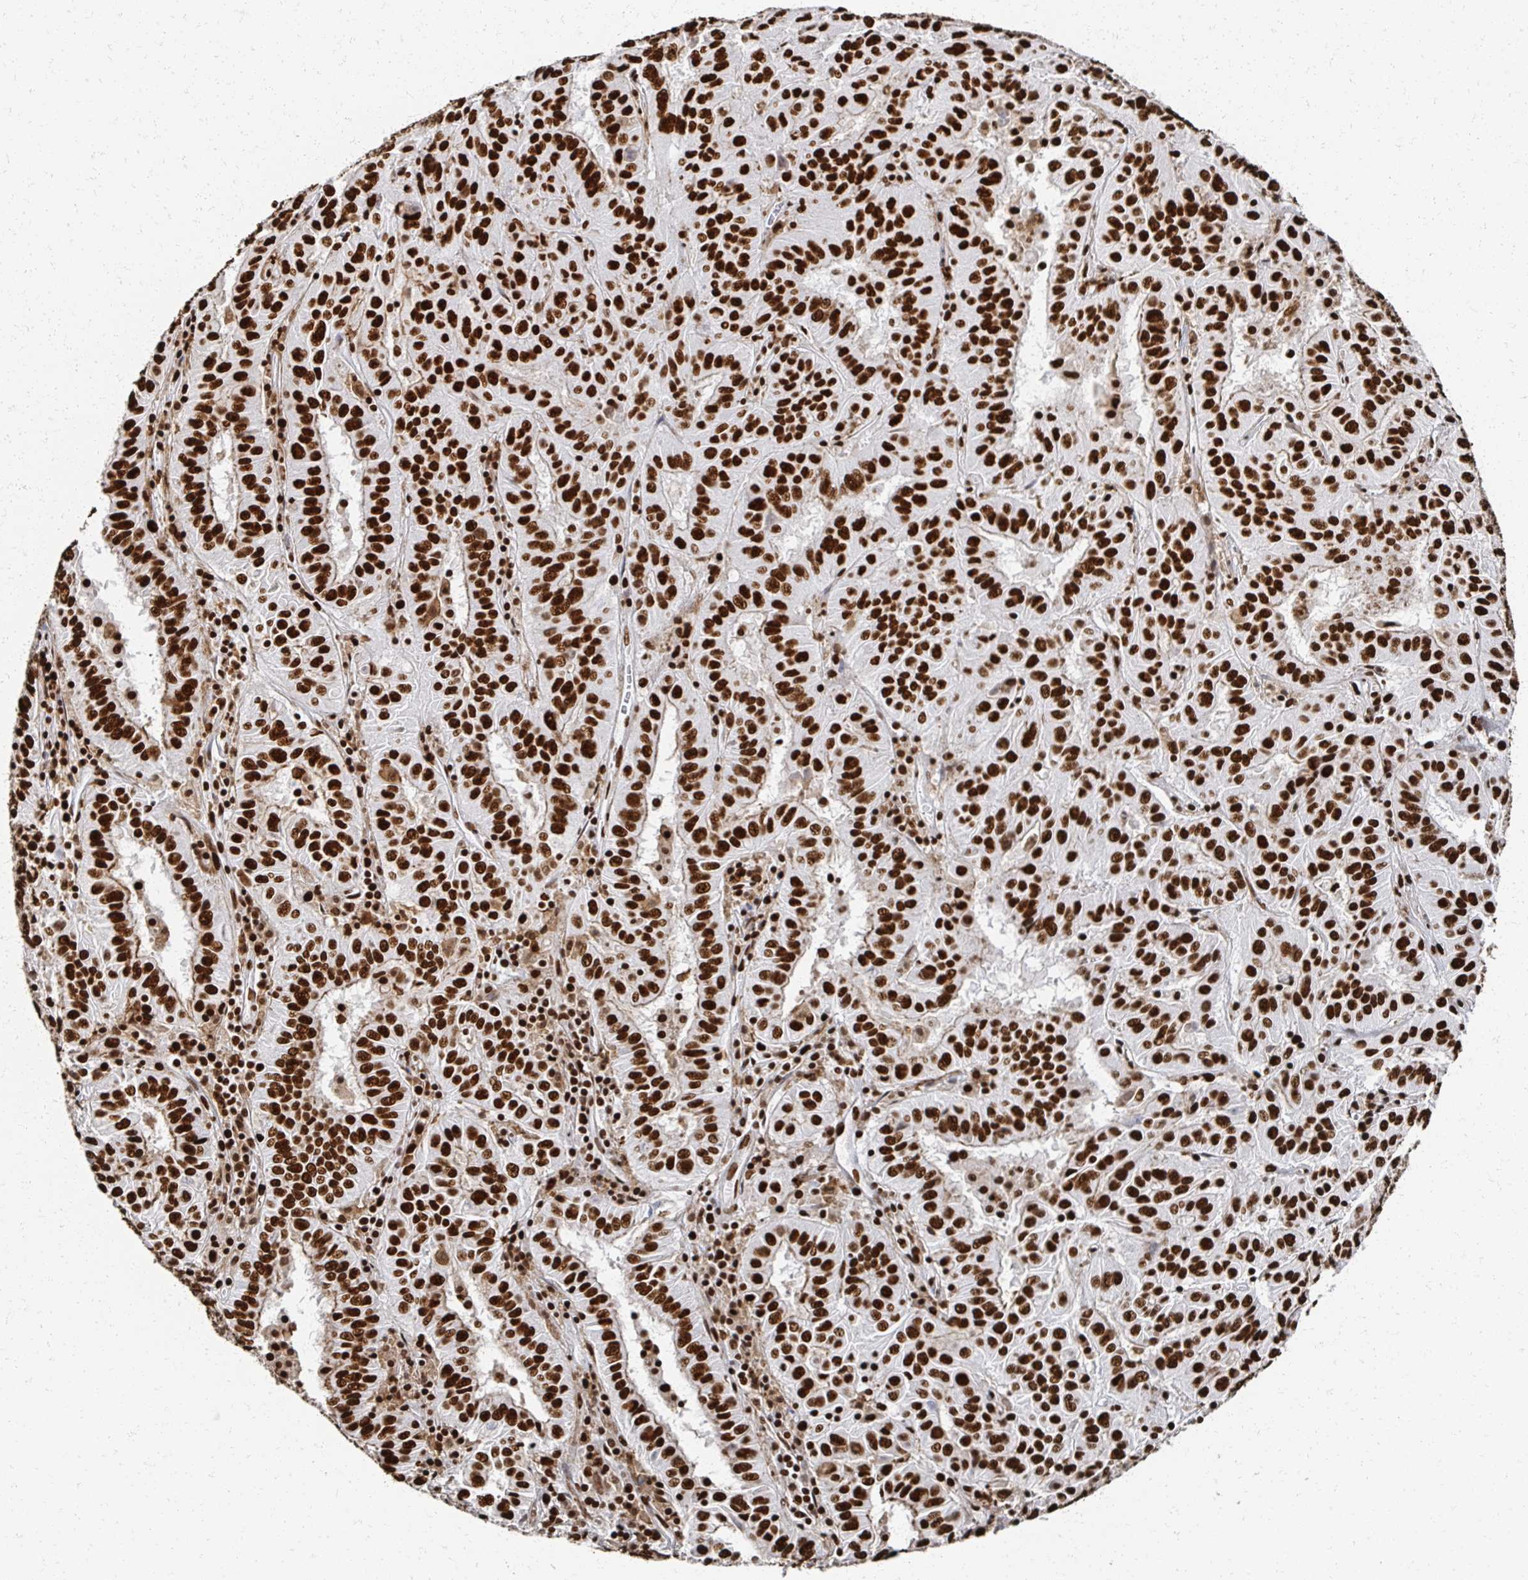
{"staining": {"intensity": "strong", "quantity": ">75%", "location": "nuclear"}, "tissue": "pancreatic cancer", "cell_type": "Tumor cells", "image_type": "cancer", "snomed": [{"axis": "morphology", "description": "Adenocarcinoma, NOS"}, {"axis": "topography", "description": "Pancreas"}], "caption": "A brown stain highlights strong nuclear positivity of a protein in pancreatic adenocarcinoma tumor cells. (brown staining indicates protein expression, while blue staining denotes nuclei).", "gene": "RBBP7", "patient": {"sex": "male", "age": 63}}